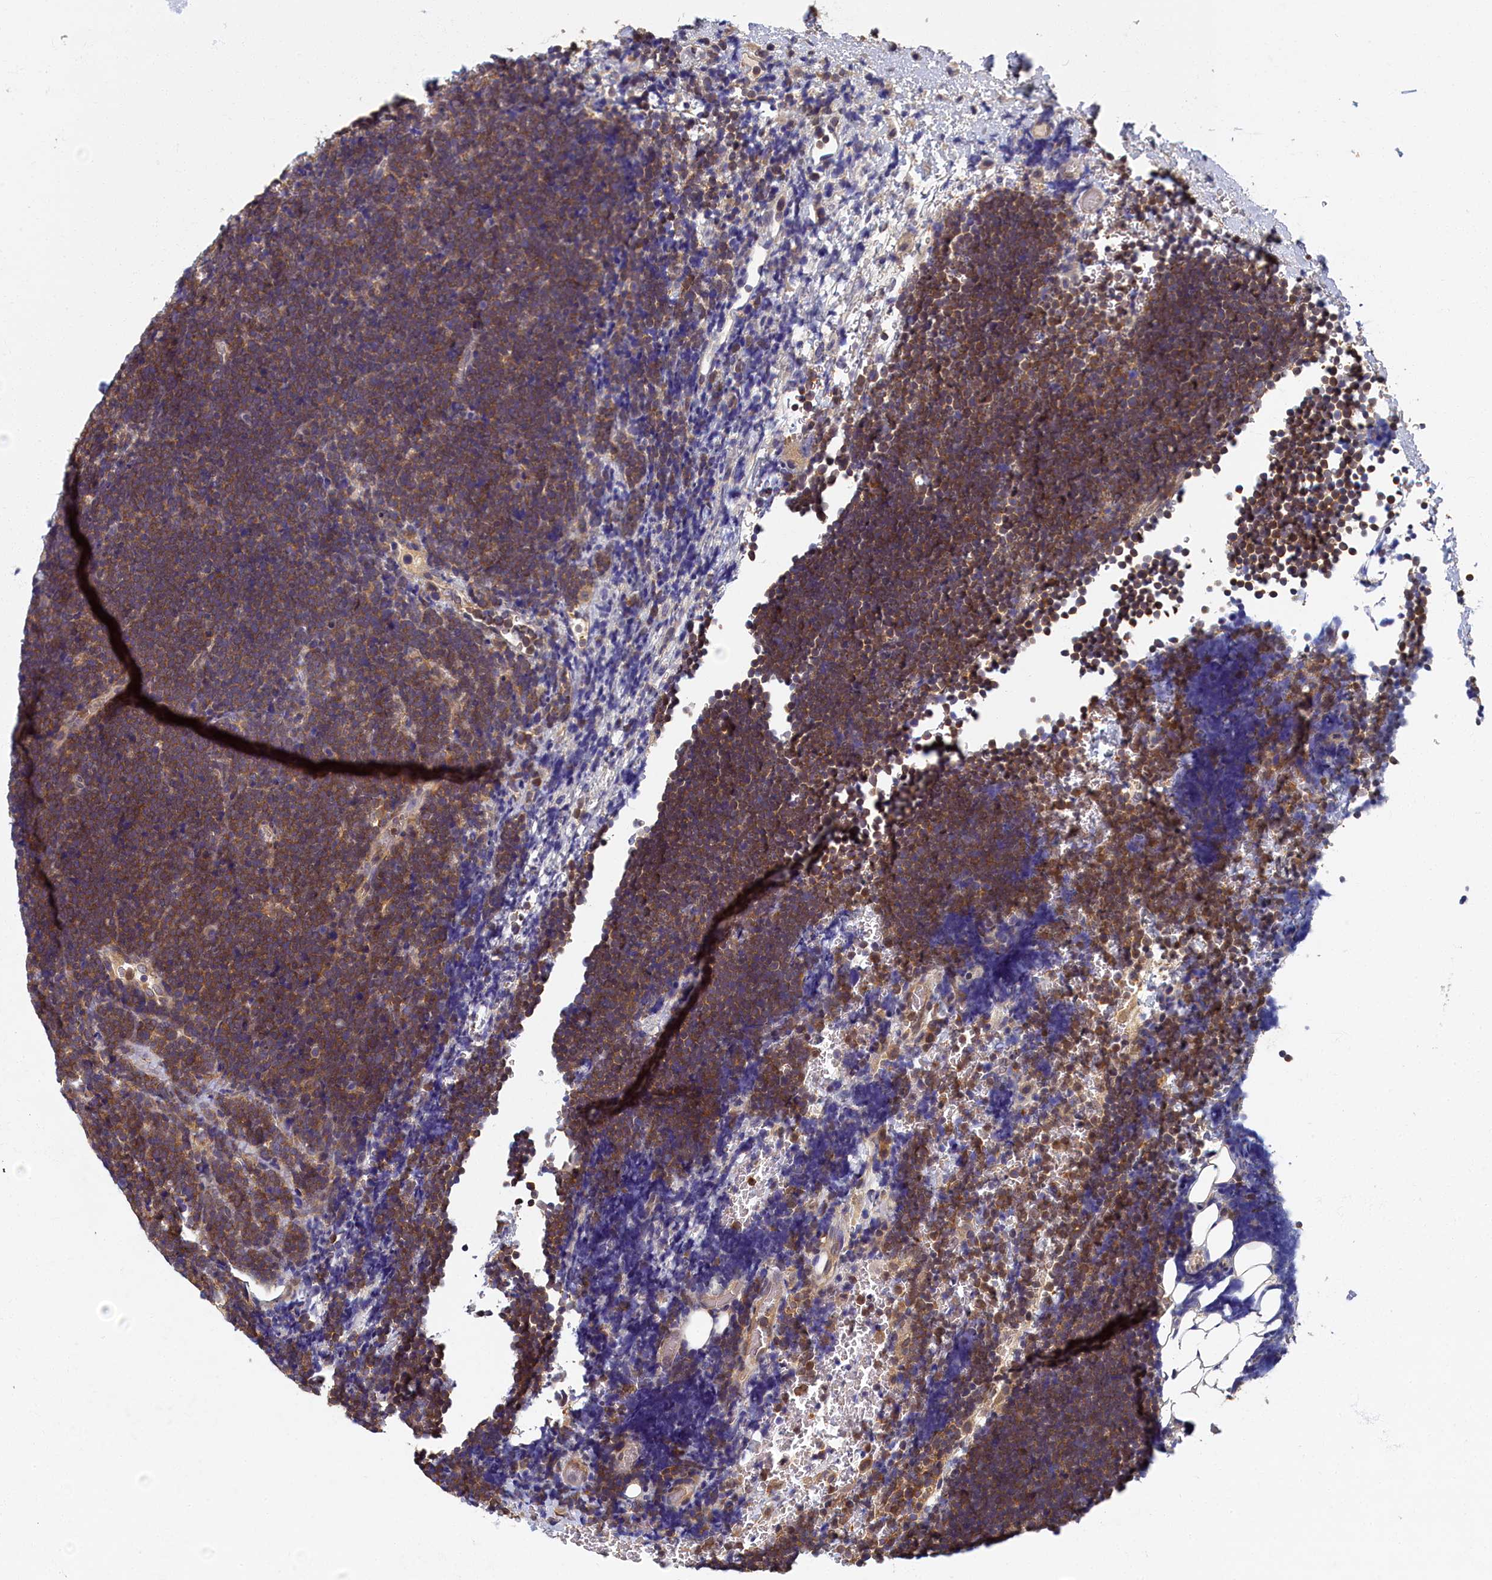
{"staining": {"intensity": "moderate", "quantity": ">75%", "location": "cytoplasmic/membranous"}, "tissue": "lymphoma", "cell_type": "Tumor cells", "image_type": "cancer", "snomed": [{"axis": "morphology", "description": "Malignant lymphoma, non-Hodgkin's type, High grade"}, {"axis": "topography", "description": "Lymph node"}], "caption": "Brown immunohistochemical staining in human malignant lymphoma, non-Hodgkin's type (high-grade) demonstrates moderate cytoplasmic/membranous positivity in about >75% of tumor cells.", "gene": "TBCB", "patient": {"sex": "male", "age": 13}}